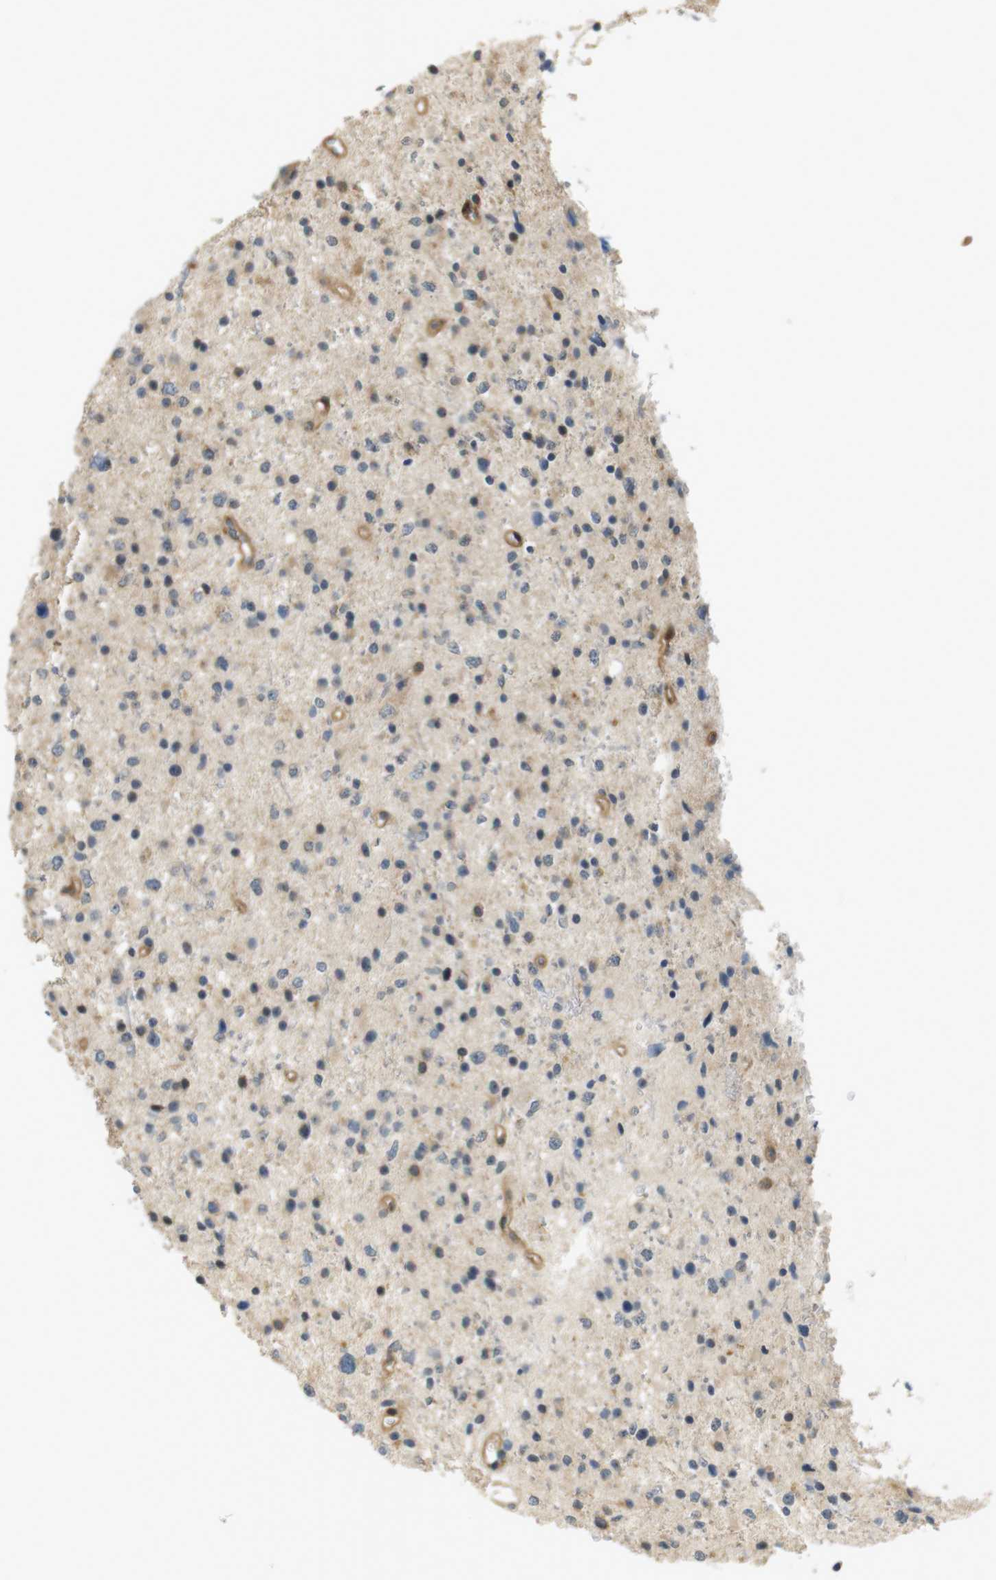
{"staining": {"intensity": "moderate", "quantity": "<25%", "location": "cytoplasmic/membranous"}, "tissue": "glioma", "cell_type": "Tumor cells", "image_type": "cancer", "snomed": [{"axis": "morphology", "description": "Glioma, malignant, Low grade"}, {"axis": "topography", "description": "Brain"}], "caption": "Immunohistochemical staining of human malignant low-grade glioma demonstrates low levels of moderate cytoplasmic/membranous protein staining in approximately <25% of tumor cells.", "gene": "TSPAN9", "patient": {"sex": "female", "age": 37}}